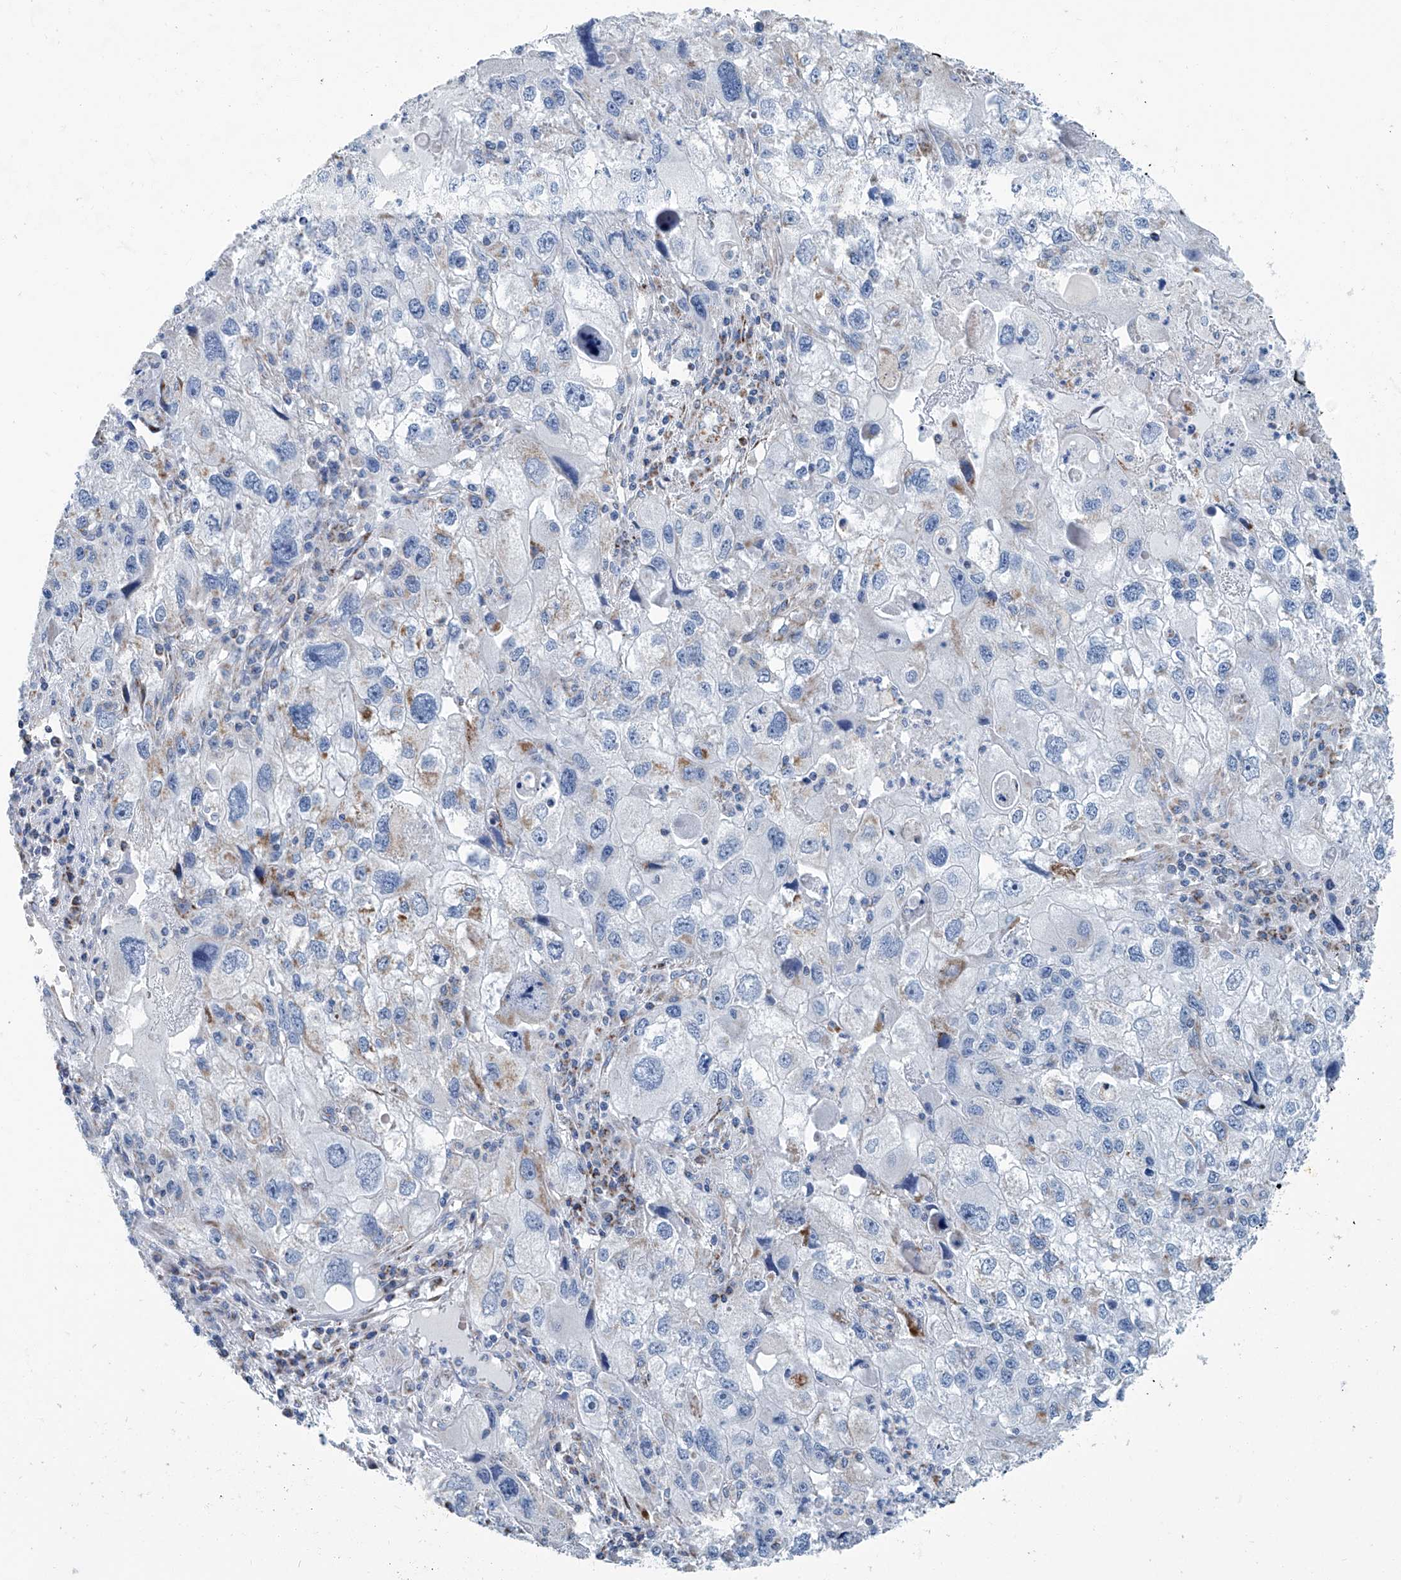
{"staining": {"intensity": "negative", "quantity": "none", "location": "none"}, "tissue": "endometrial cancer", "cell_type": "Tumor cells", "image_type": "cancer", "snomed": [{"axis": "morphology", "description": "Adenocarcinoma, NOS"}, {"axis": "topography", "description": "Endometrium"}], "caption": "There is no significant positivity in tumor cells of adenocarcinoma (endometrial).", "gene": "MT-ND1", "patient": {"sex": "female", "age": 49}}